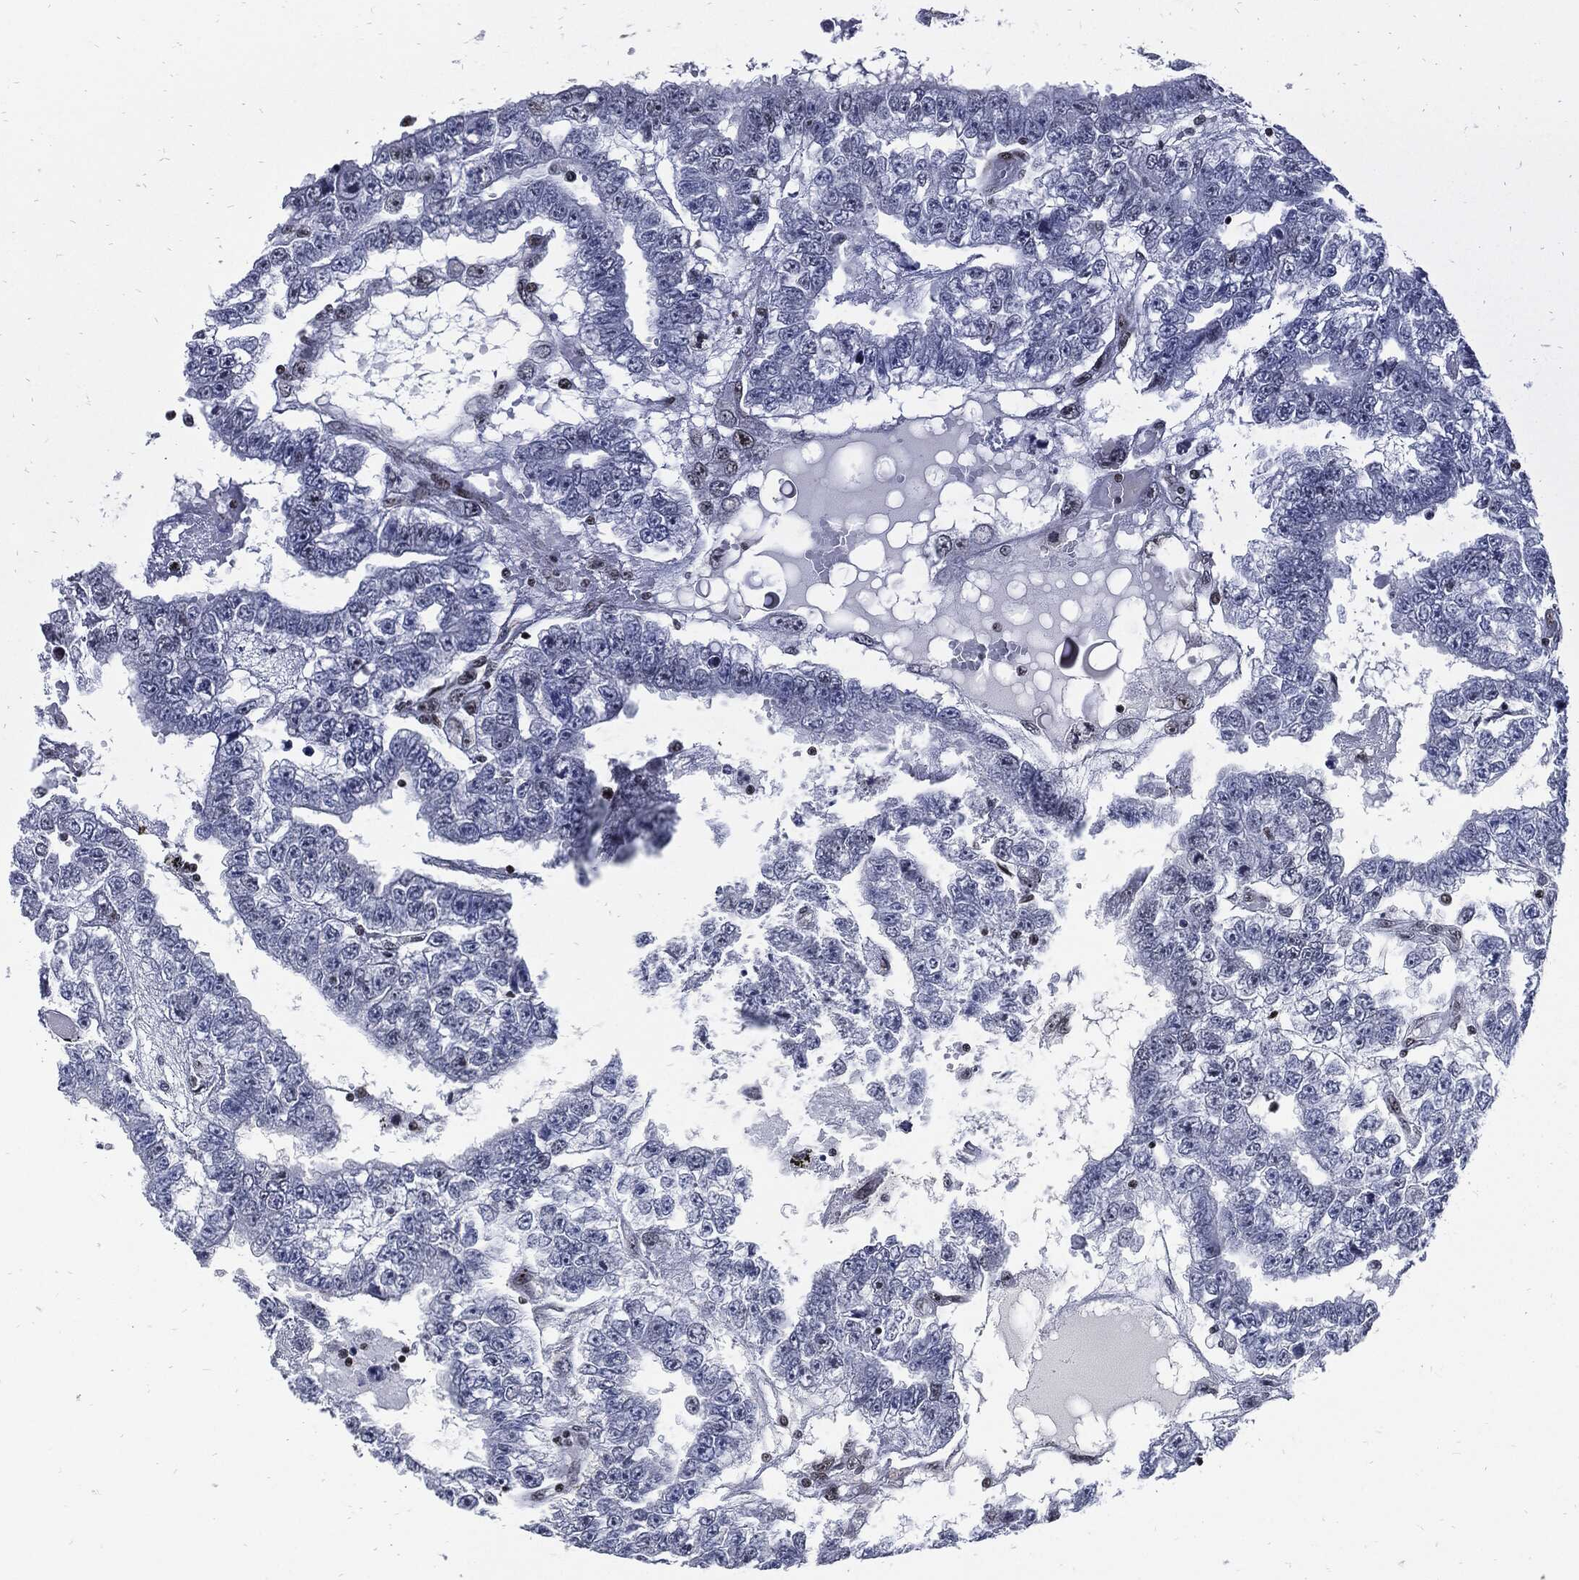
{"staining": {"intensity": "negative", "quantity": "none", "location": "none"}, "tissue": "testis cancer", "cell_type": "Tumor cells", "image_type": "cancer", "snomed": [{"axis": "morphology", "description": "Carcinoma, Embryonal, NOS"}, {"axis": "topography", "description": "Testis"}], "caption": "This is a histopathology image of immunohistochemistry staining of testis cancer (embryonal carcinoma), which shows no staining in tumor cells.", "gene": "TERF2", "patient": {"sex": "male", "age": 25}}